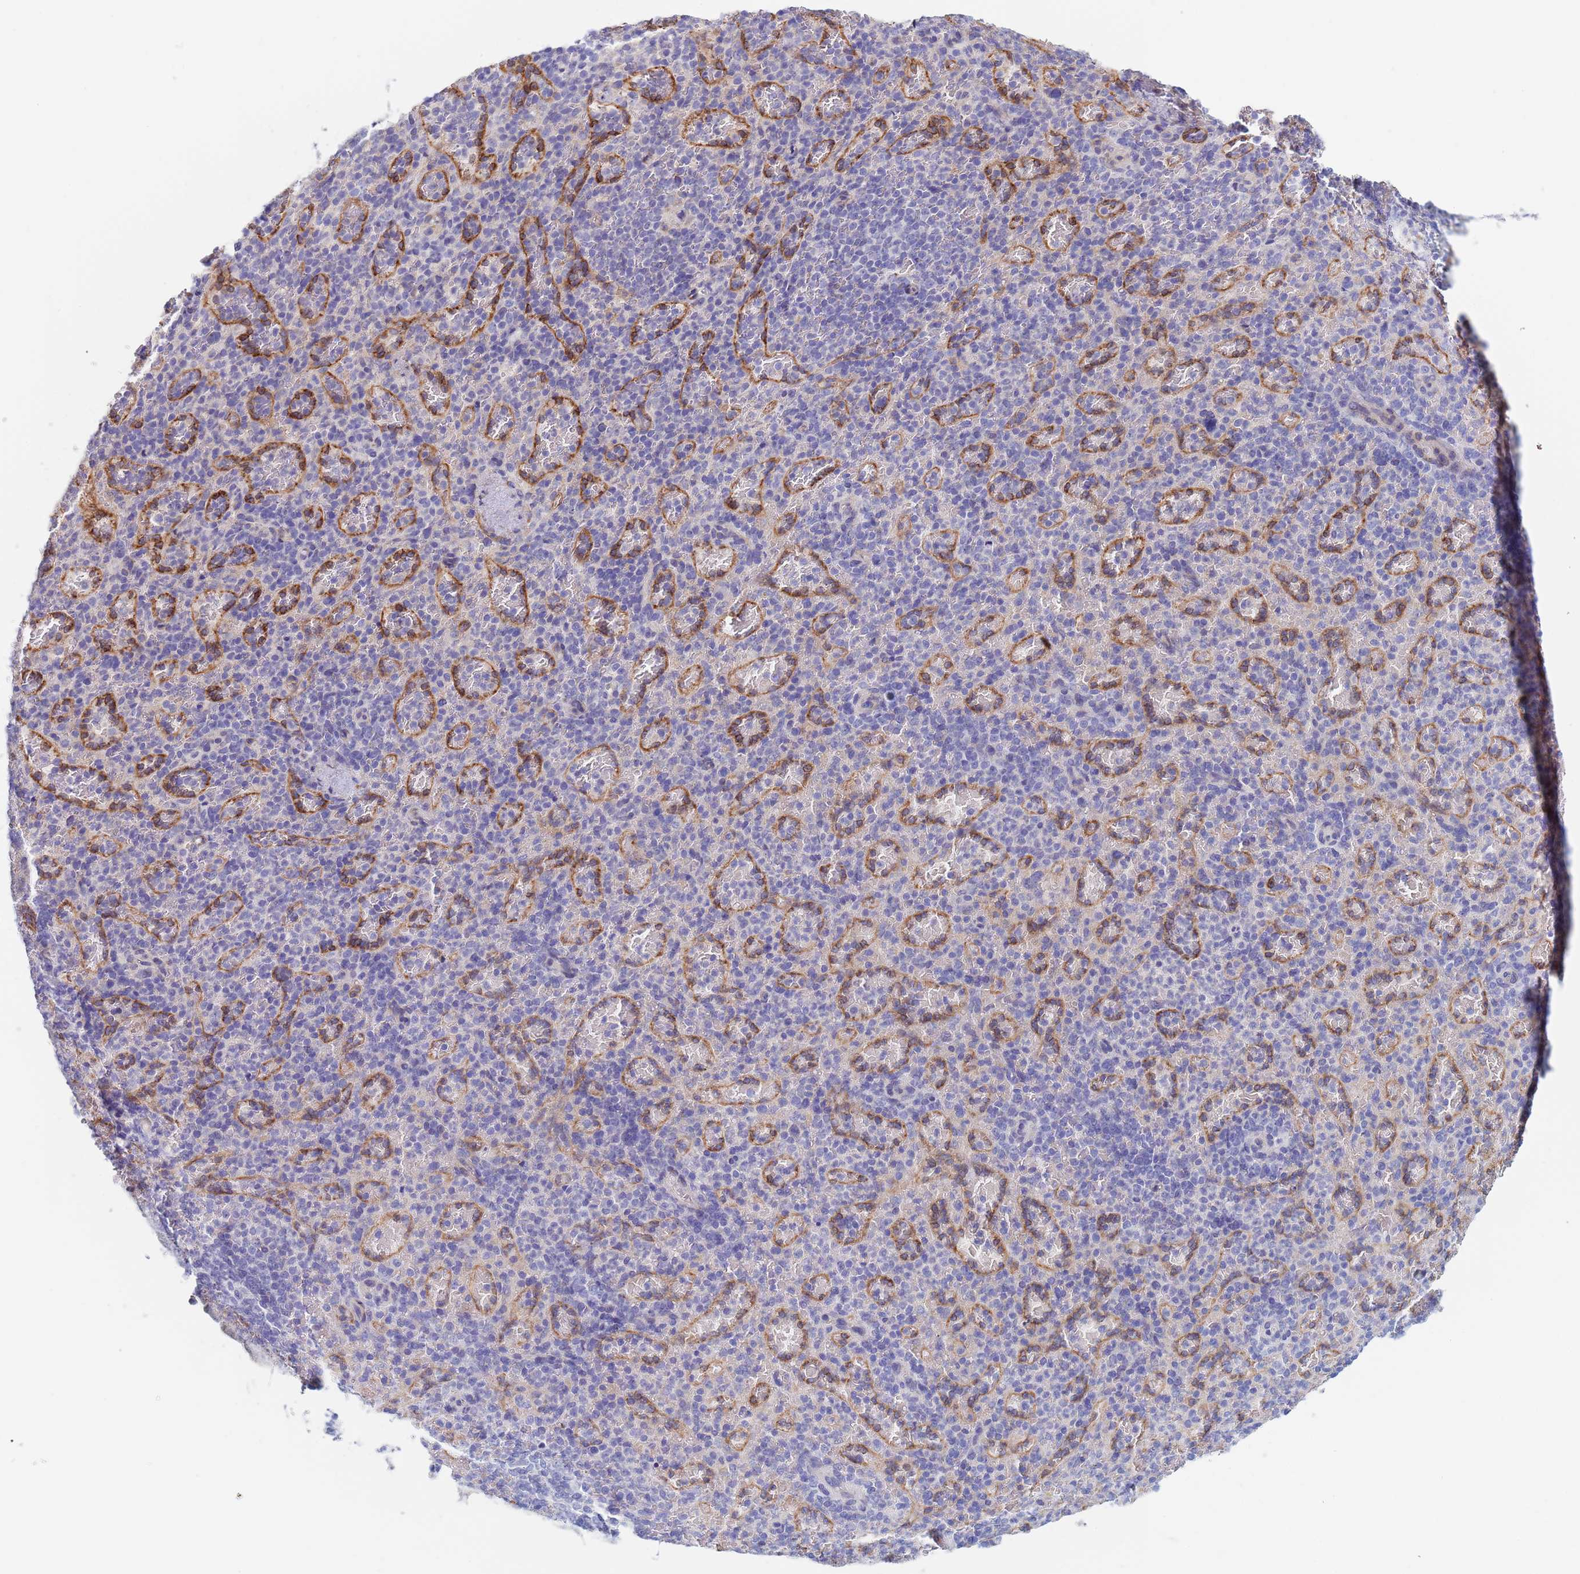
{"staining": {"intensity": "negative", "quantity": "none", "location": "none"}, "tissue": "spleen", "cell_type": "Cells in red pulp", "image_type": "normal", "snomed": [{"axis": "morphology", "description": "Normal tissue, NOS"}, {"axis": "topography", "description": "Spleen"}], "caption": "Cells in red pulp are negative for brown protein staining in normal spleen. The staining was performed using DAB (3,3'-diaminobenzidine) to visualize the protein expression in brown, while the nuclei were stained in blue with hematoxylin (Magnification: 20x).", "gene": "GDAP2", "patient": {"sex": "female", "age": 74}}